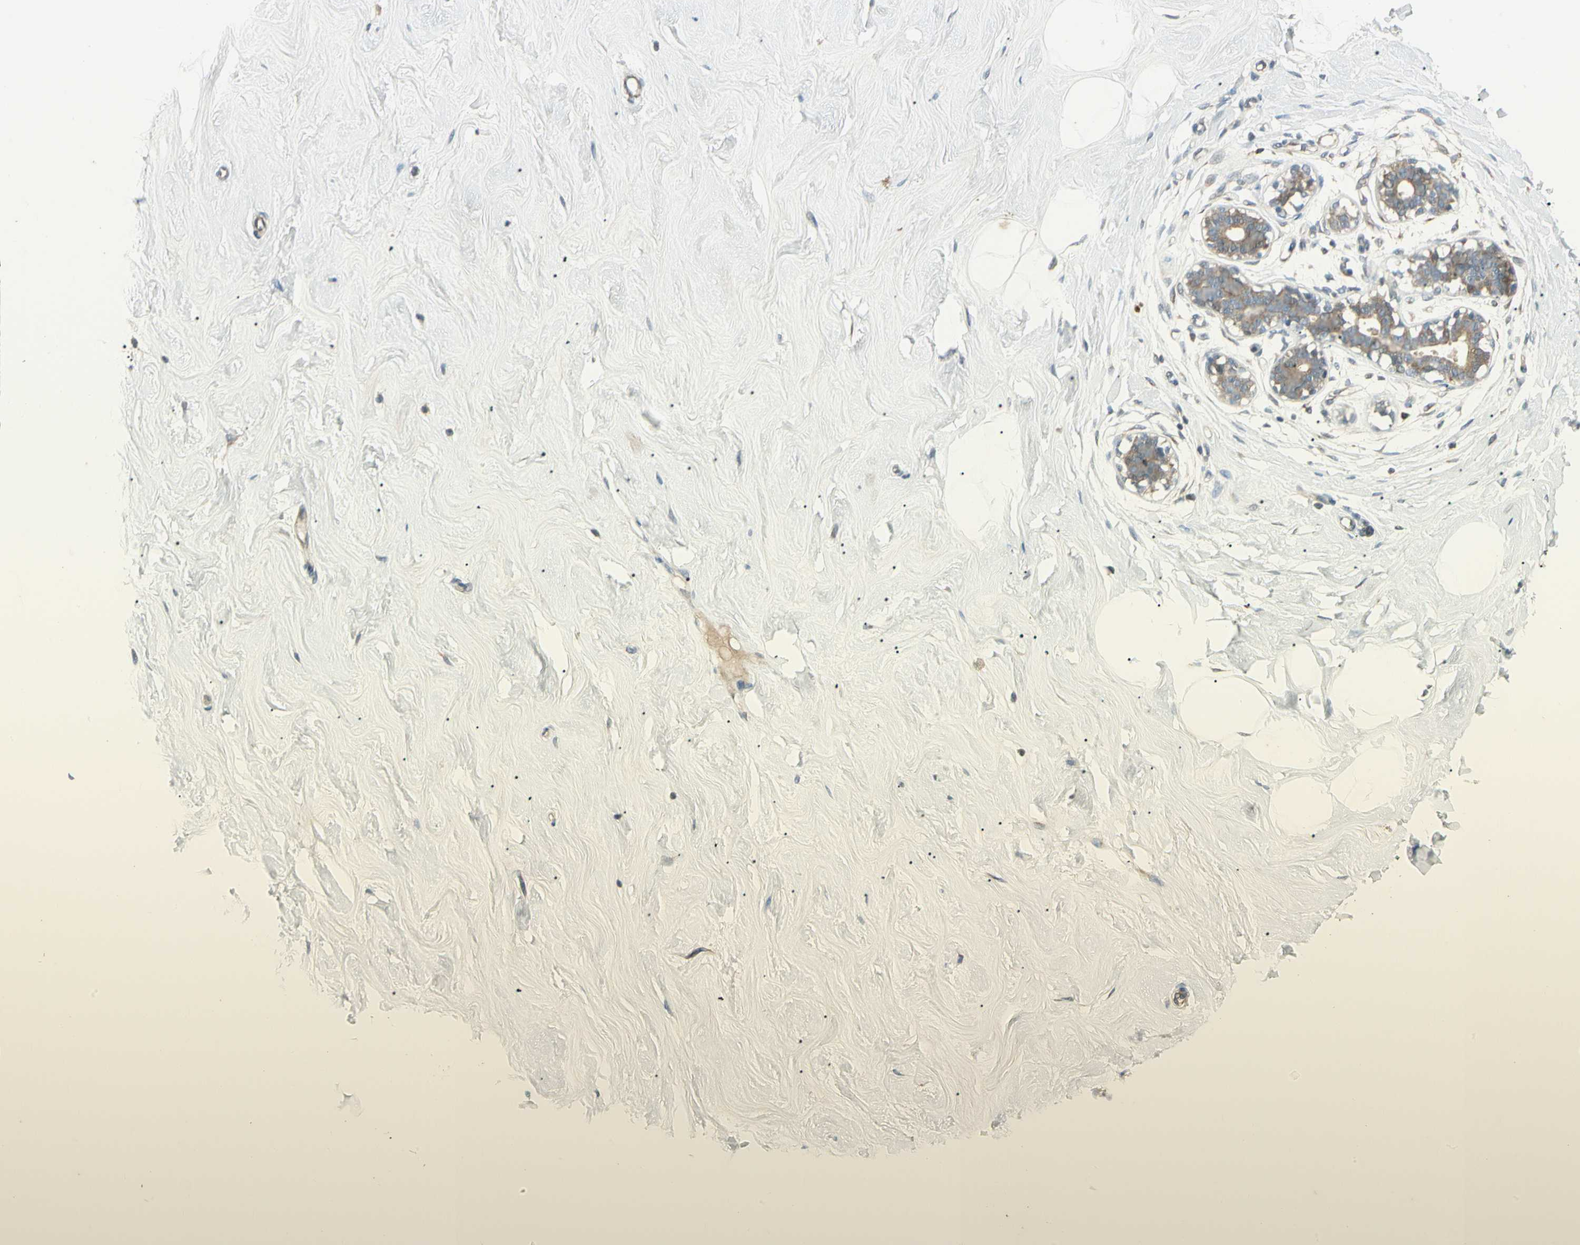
{"staining": {"intensity": "negative", "quantity": "none", "location": "none"}, "tissue": "breast", "cell_type": "Adipocytes", "image_type": "normal", "snomed": [{"axis": "morphology", "description": "Normal tissue, NOS"}, {"axis": "topography", "description": "Breast"}], "caption": "Immunohistochemistry (IHC) of normal human breast exhibits no expression in adipocytes.", "gene": "ABCA3", "patient": {"sex": "female", "age": 23}}